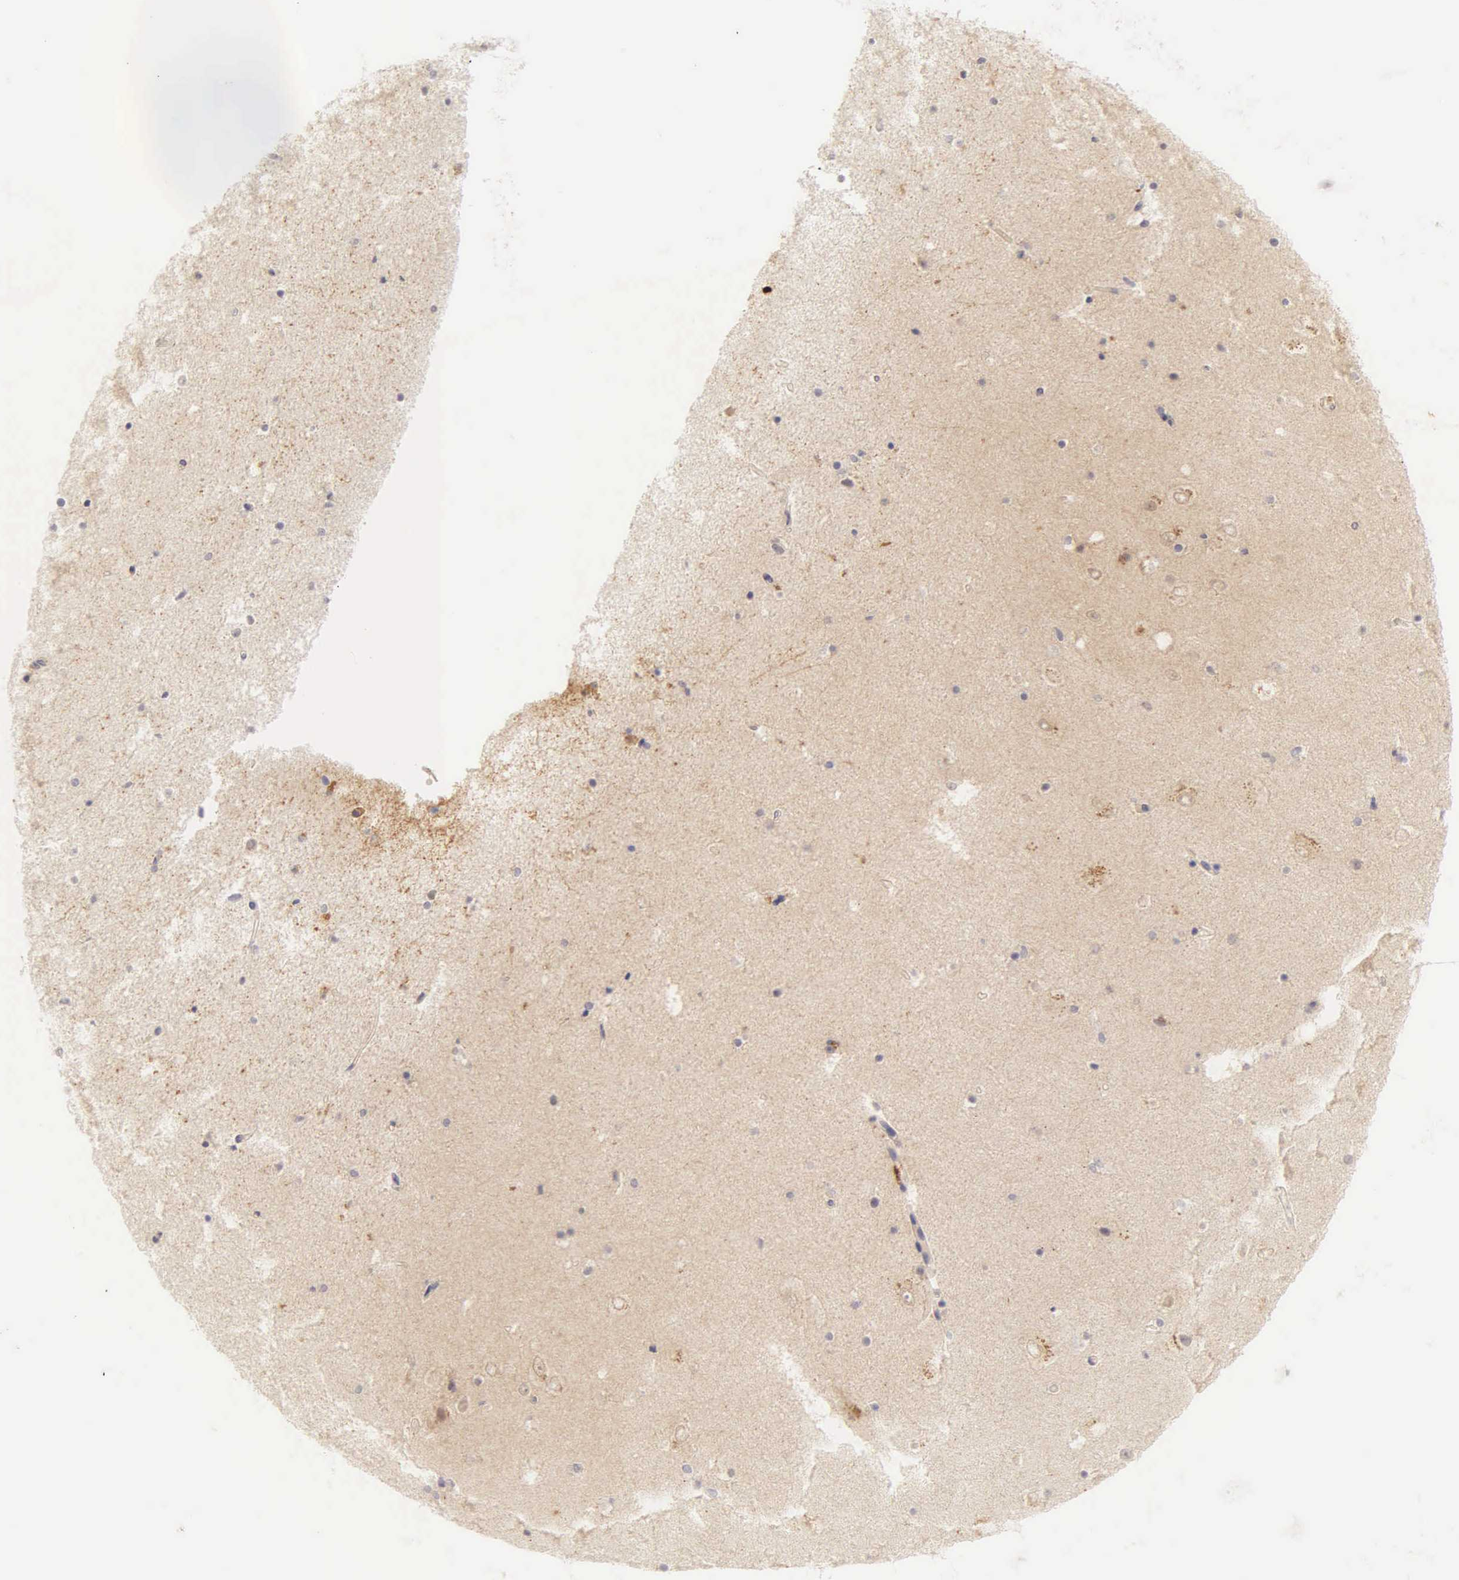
{"staining": {"intensity": "weak", "quantity": "<25%", "location": "cytoplasmic/membranous"}, "tissue": "hippocampus", "cell_type": "Glial cells", "image_type": "normal", "snomed": [{"axis": "morphology", "description": "Normal tissue, NOS"}, {"axis": "topography", "description": "Hippocampus"}], "caption": "Micrograph shows no significant protein positivity in glial cells of normal hippocampus. The staining is performed using DAB brown chromogen with nuclei counter-stained in using hematoxylin.", "gene": "CD1A", "patient": {"sex": "male", "age": 45}}